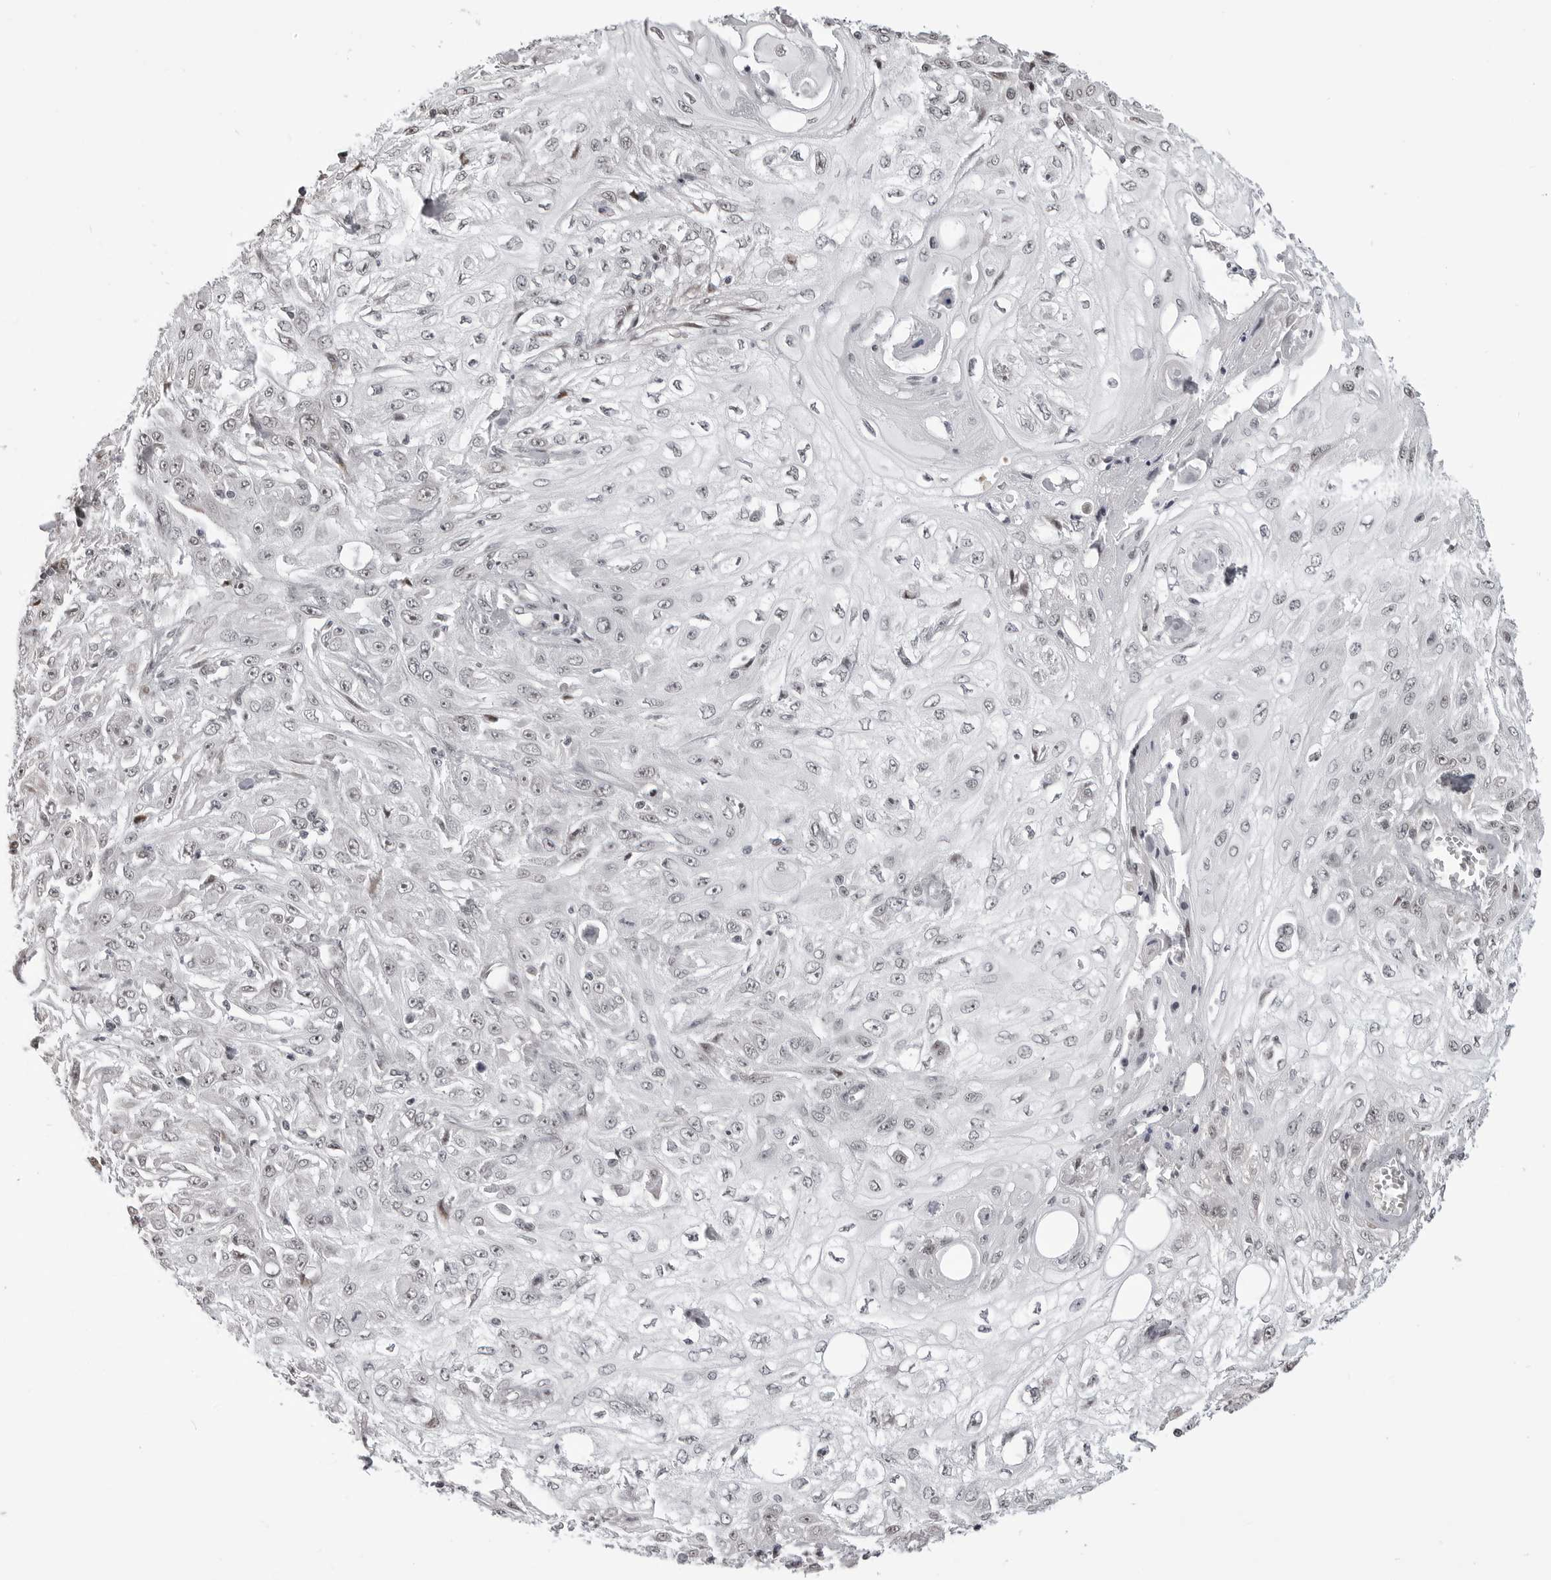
{"staining": {"intensity": "negative", "quantity": "none", "location": "none"}, "tissue": "skin cancer", "cell_type": "Tumor cells", "image_type": "cancer", "snomed": [{"axis": "morphology", "description": "Squamous cell carcinoma, NOS"}, {"axis": "morphology", "description": "Squamous cell carcinoma, metastatic, NOS"}, {"axis": "topography", "description": "Skin"}, {"axis": "topography", "description": "Lymph node"}], "caption": "High power microscopy image of an immunohistochemistry image of squamous cell carcinoma (skin), revealing no significant expression in tumor cells.", "gene": "PHF3", "patient": {"sex": "male", "age": 75}}